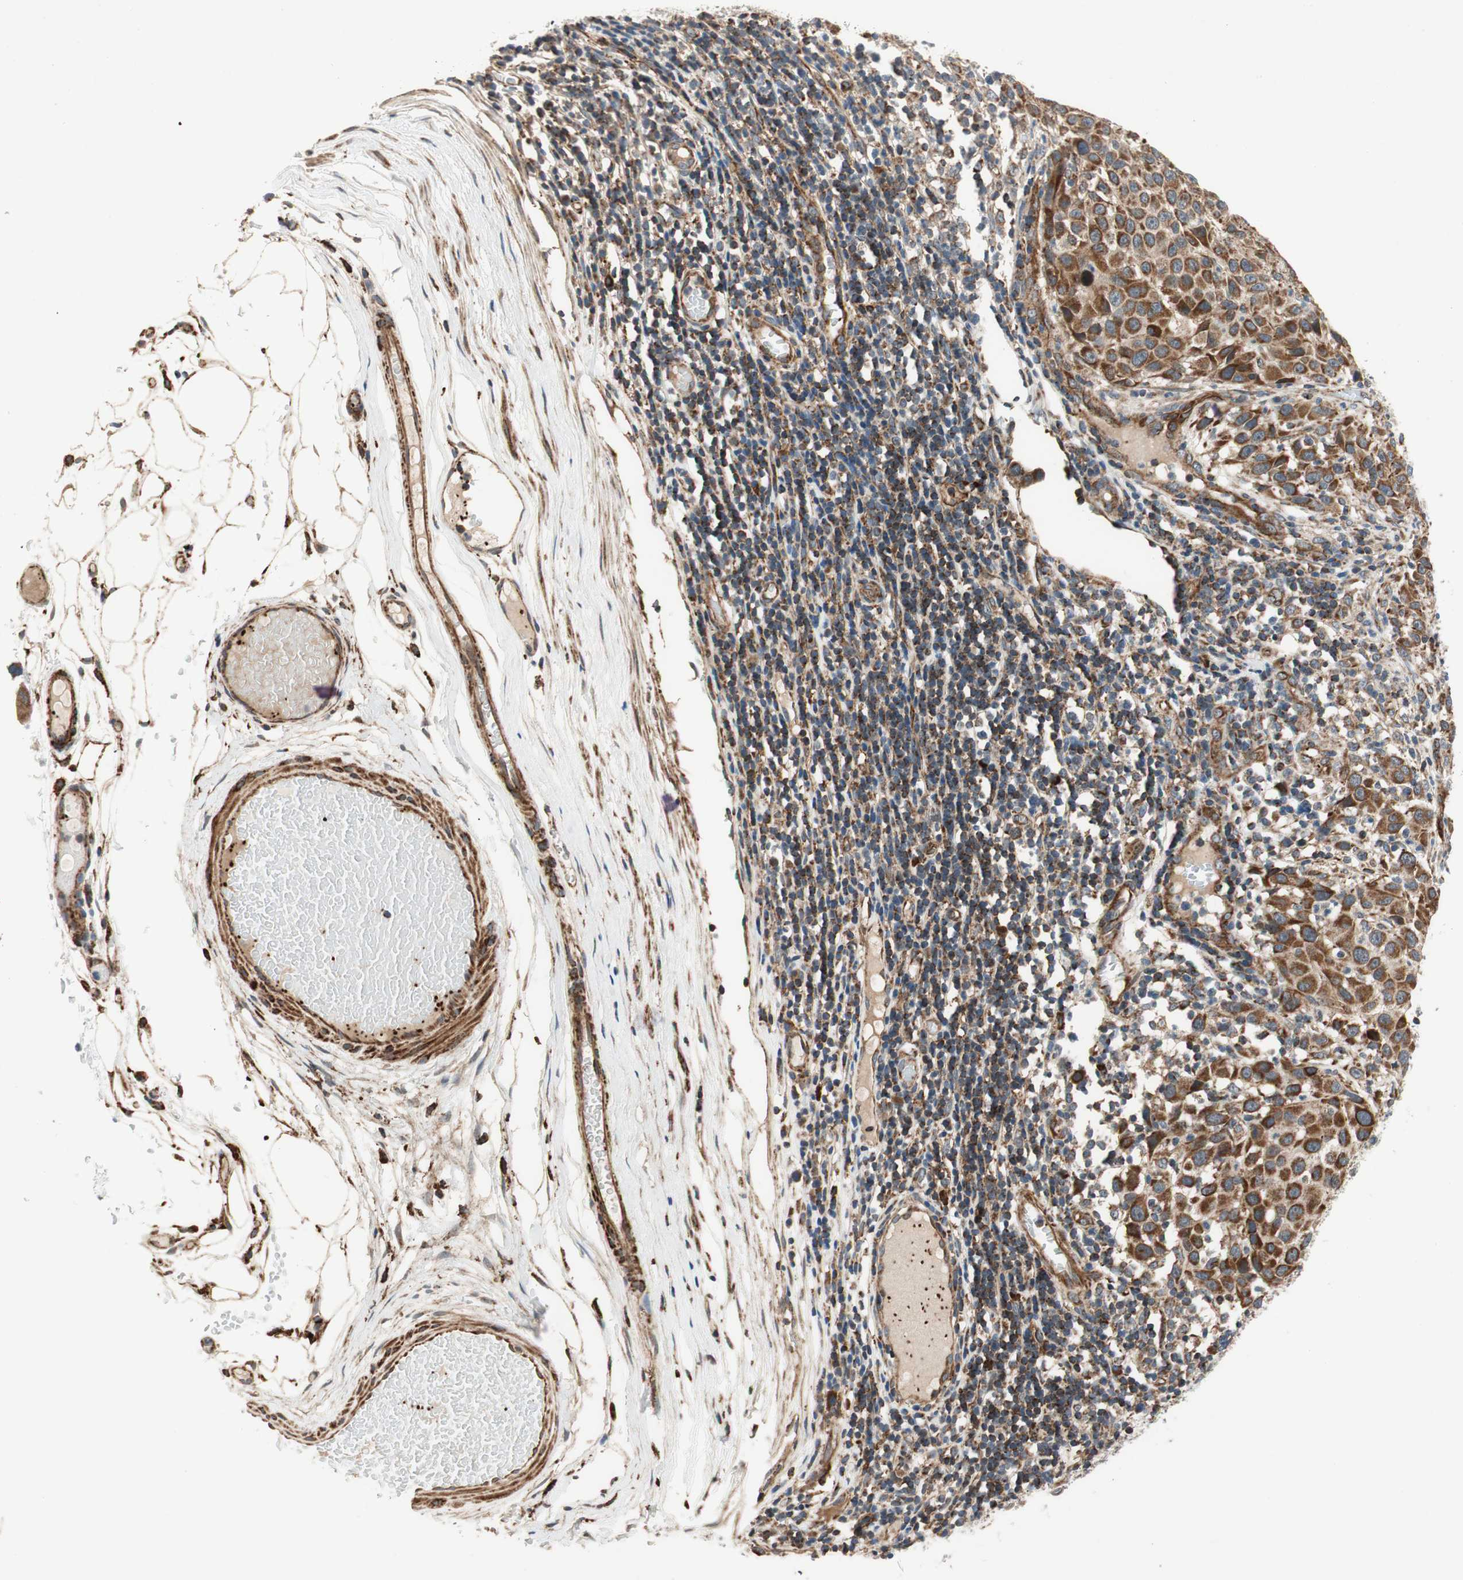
{"staining": {"intensity": "strong", "quantity": ">75%", "location": "cytoplasmic/membranous"}, "tissue": "melanoma", "cell_type": "Tumor cells", "image_type": "cancer", "snomed": [{"axis": "morphology", "description": "Malignant melanoma, Metastatic site"}, {"axis": "topography", "description": "Lymph node"}], "caption": "About >75% of tumor cells in melanoma show strong cytoplasmic/membranous protein positivity as visualized by brown immunohistochemical staining.", "gene": "AKAP1", "patient": {"sex": "male", "age": 61}}